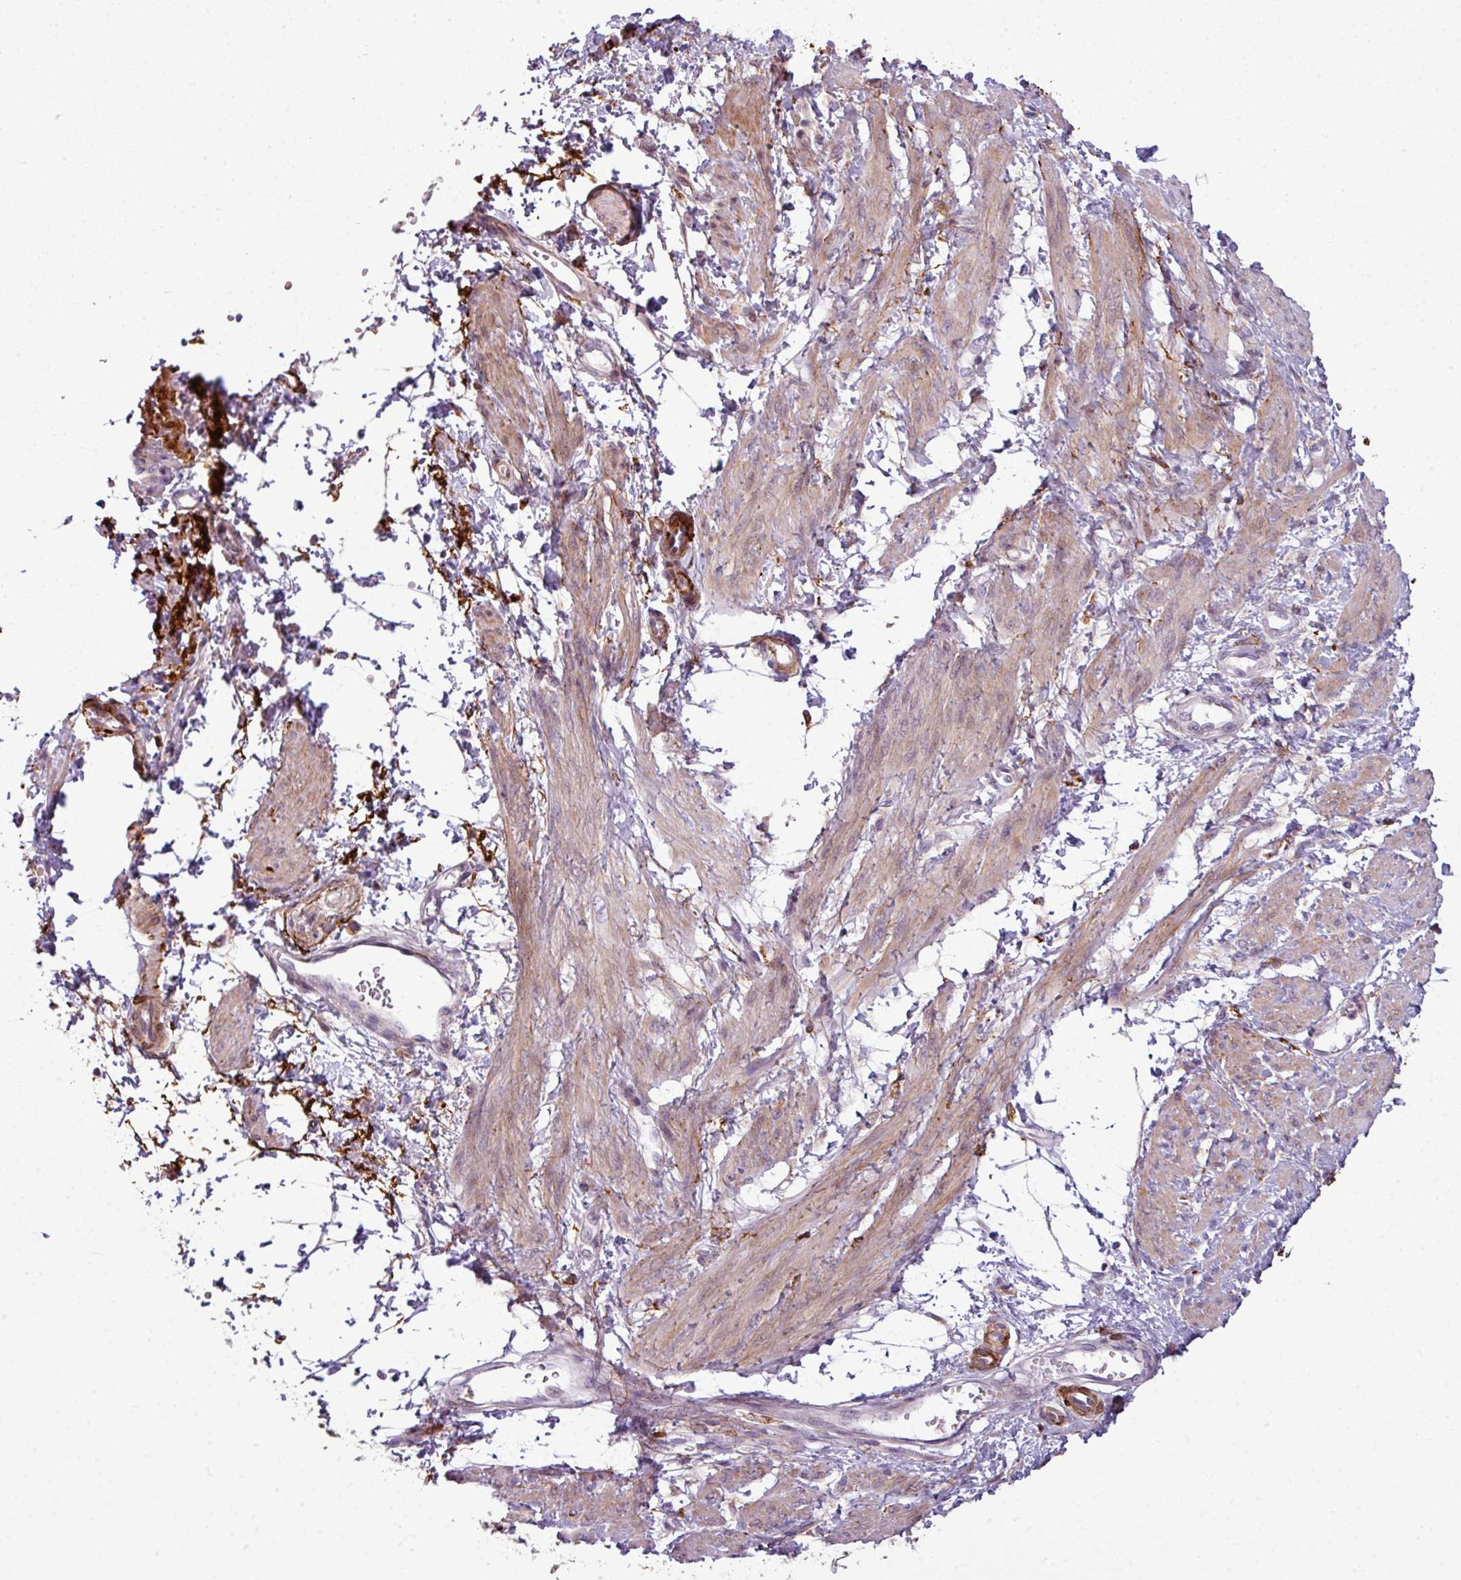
{"staining": {"intensity": "moderate", "quantity": ">75%", "location": "cytoplasmic/membranous"}, "tissue": "smooth muscle", "cell_type": "Smooth muscle cells", "image_type": "normal", "snomed": [{"axis": "morphology", "description": "Normal tissue, NOS"}, {"axis": "topography", "description": "Smooth muscle"}, {"axis": "topography", "description": "Uterus"}], "caption": "Smooth muscle was stained to show a protein in brown. There is medium levels of moderate cytoplasmic/membranous positivity in about >75% of smooth muscle cells. The staining was performed using DAB (3,3'-diaminobenzidine) to visualize the protein expression in brown, while the nuclei were stained in blue with hematoxylin (Magnification: 20x).", "gene": "COL8A1", "patient": {"sex": "female", "age": 39}}